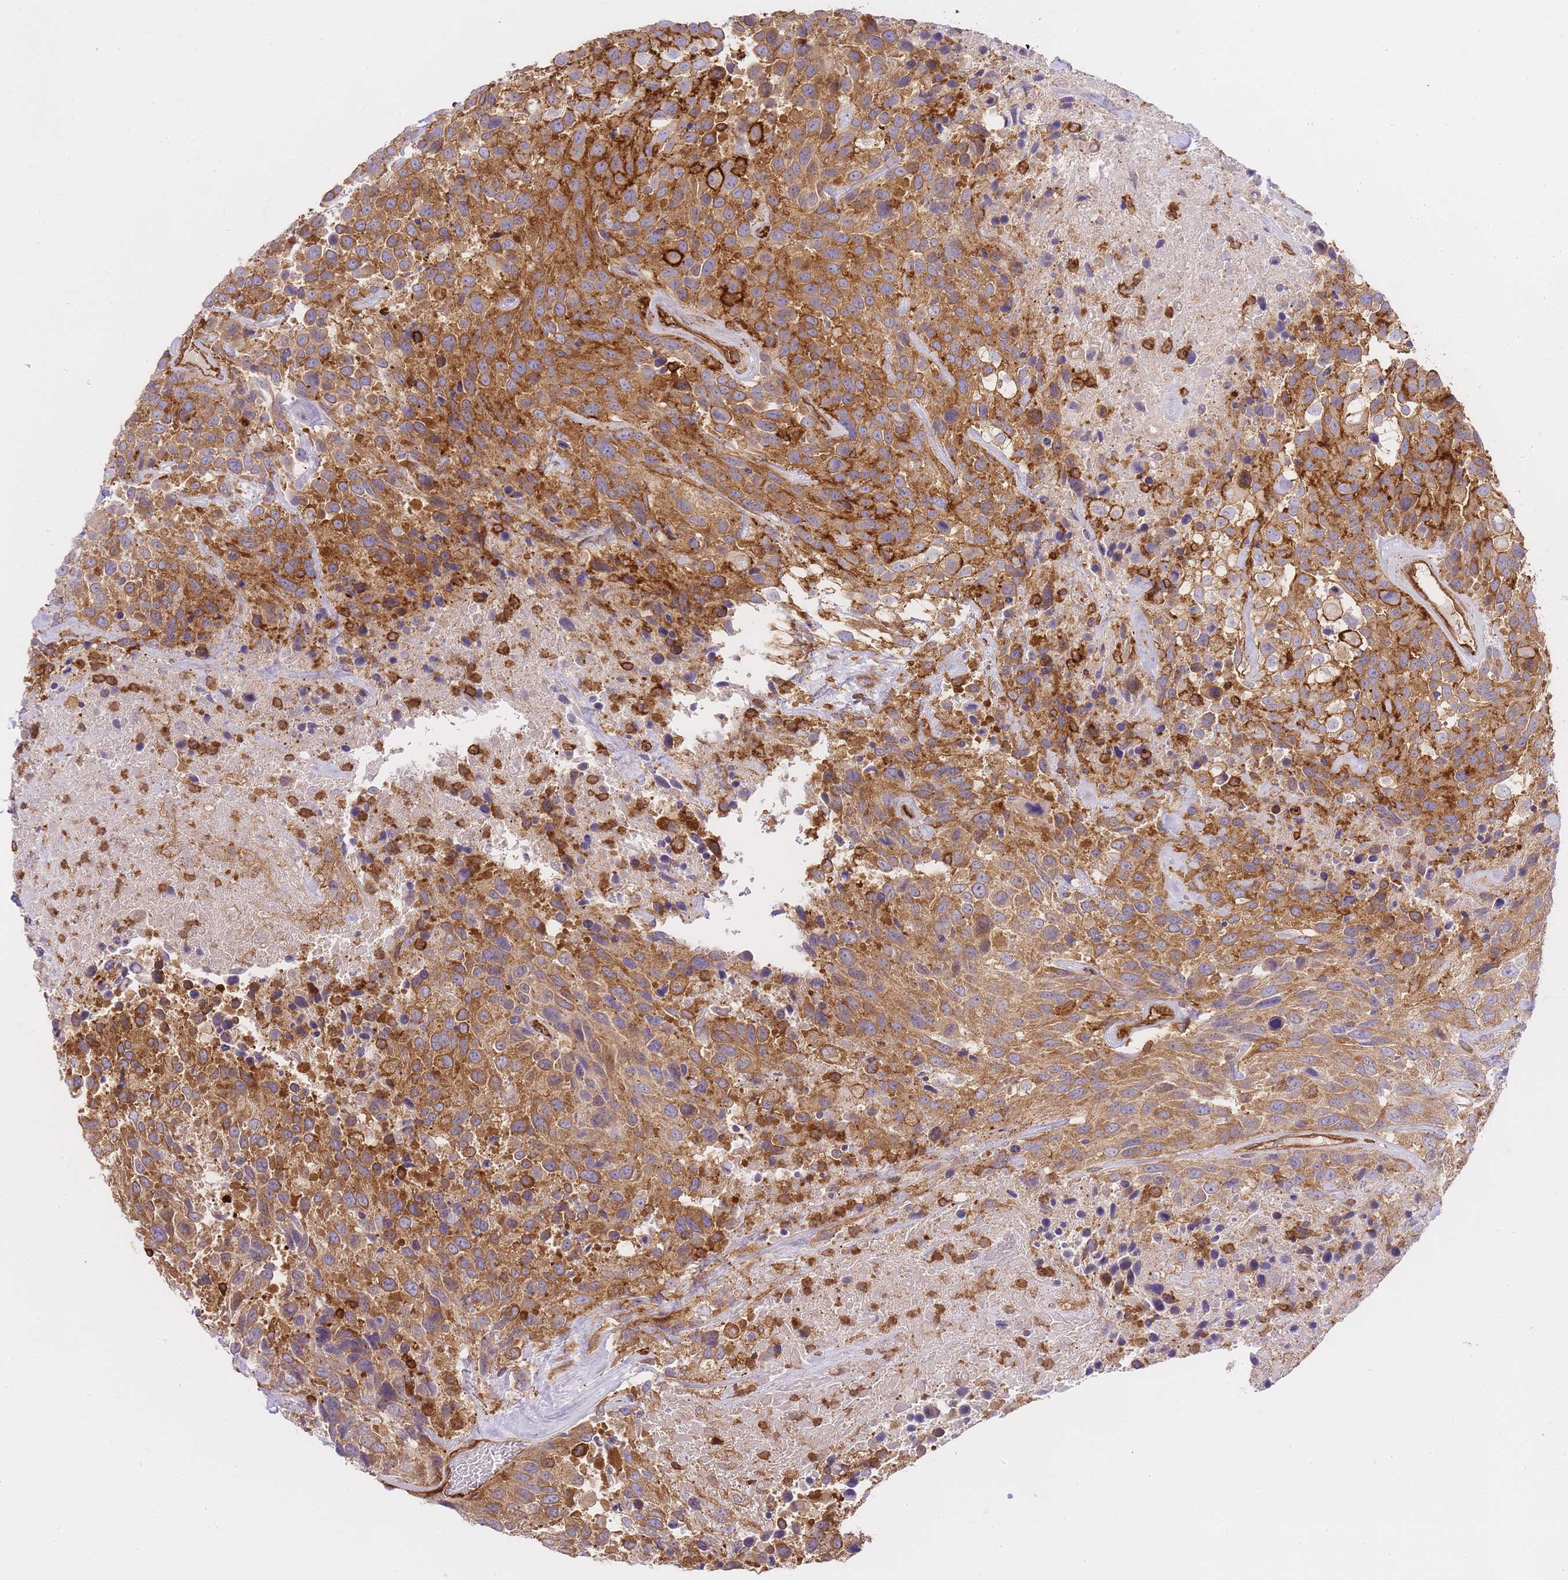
{"staining": {"intensity": "moderate", "quantity": ">75%", "location": "cytoplasmic/membranous"}, "tissue": "urothelial cancer", "cell_type": "Tumor cells", "image_type": "cancer", "snomed": [{"axis": "morphology", "description": "Urothelial carcinoma, High grade"}, {"axis": "topography", "description": "Urinary bladder"}], "caption": "Immunohistochemical staining of urothelial carcinoma (high-grade) demonstrates medium levels of moderate cytoplasmic/membranous expression in approximately >75% of tumor cells. The staining was performed using DAB (3,3'-diaminobenzidine), with brown indicating positive protein expression. Nuclei are stained blue with hematoxylin.", "gene": "MSN", "patient": {"sex": "female", "age": 70}}